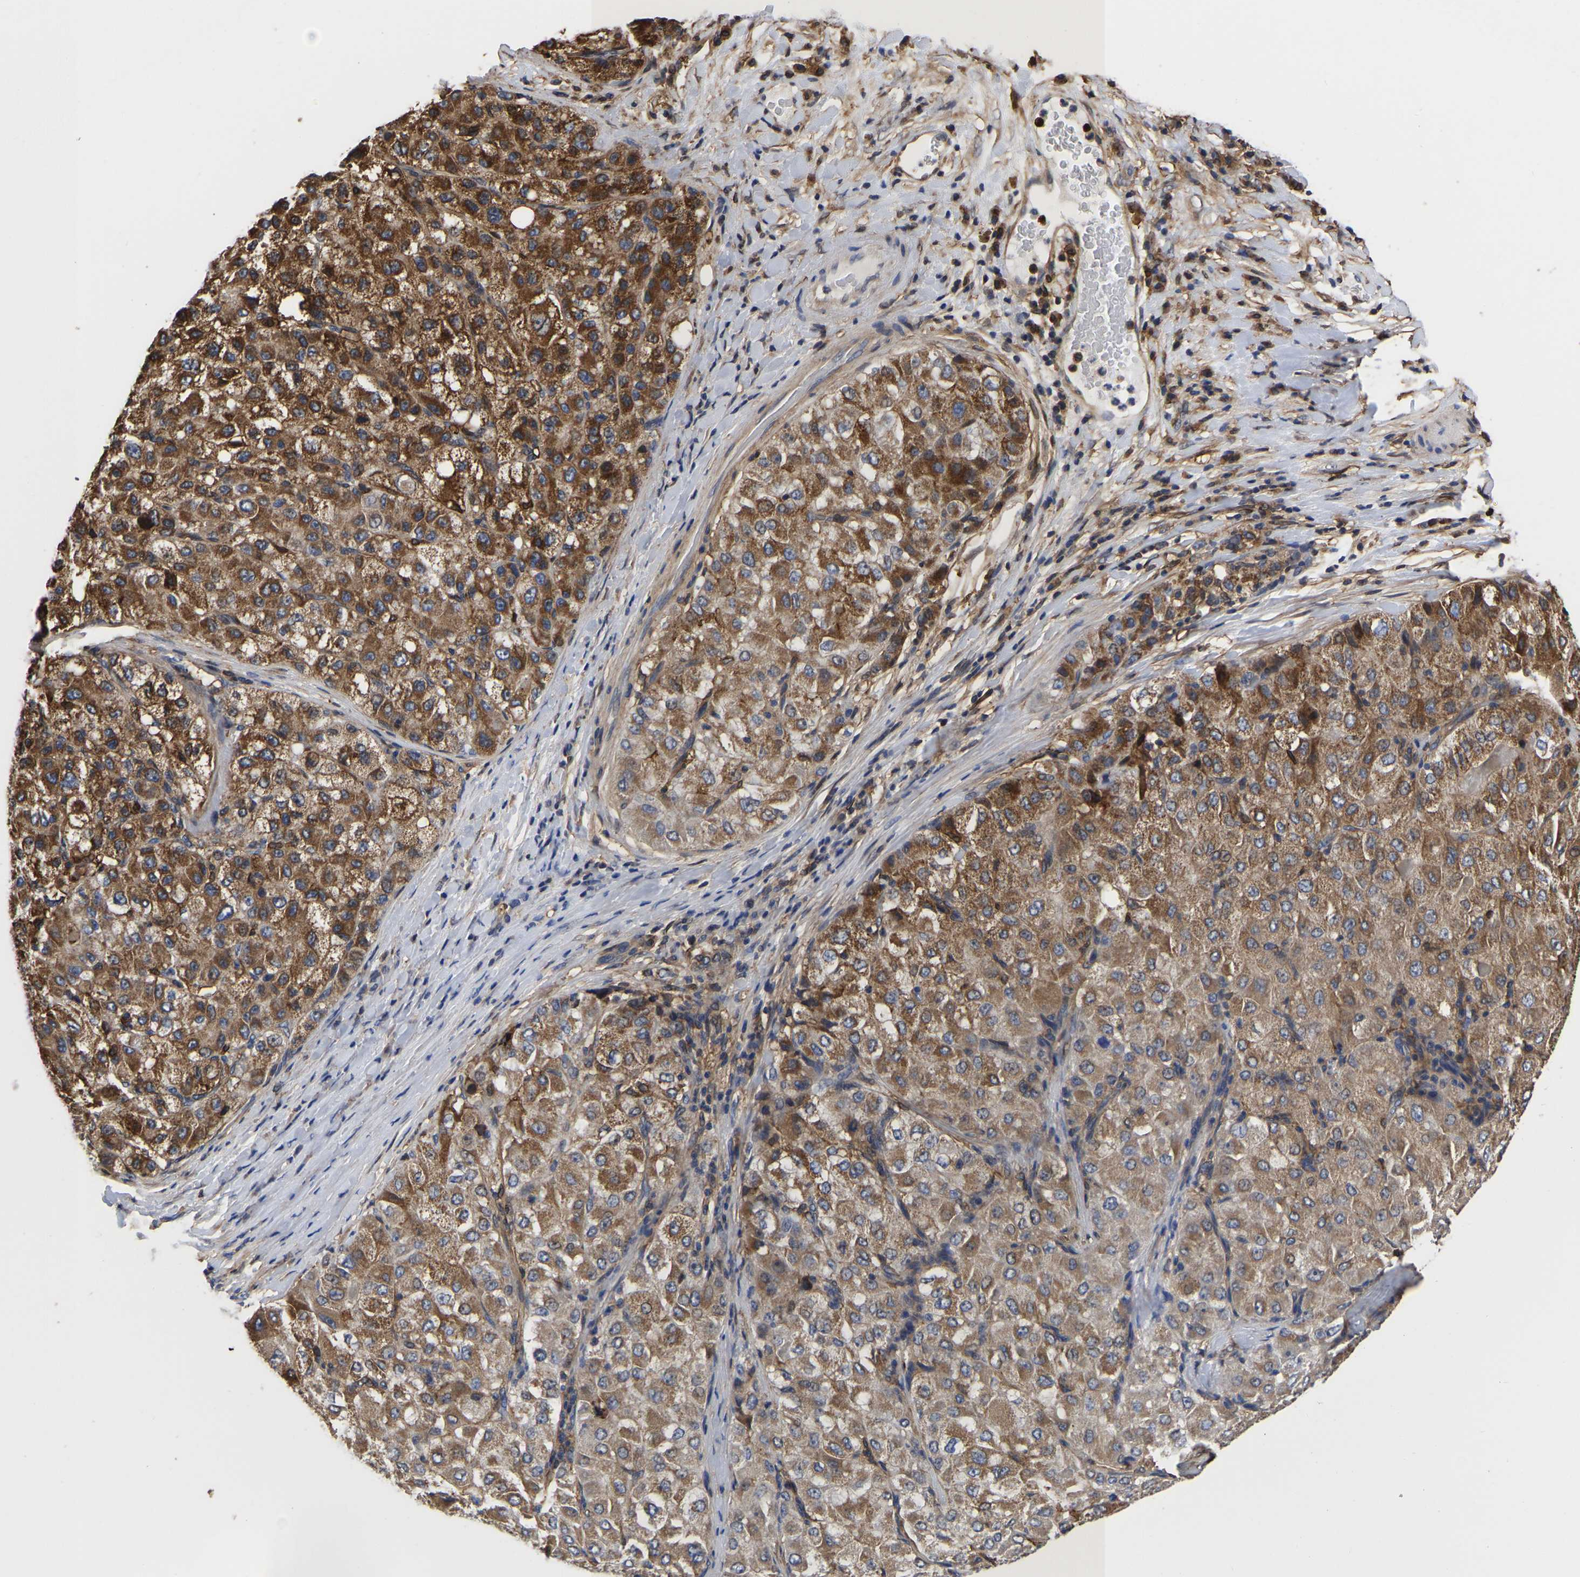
{"staining": {"intensity": "strong", "quantity": ">75%", "location": "cytoplasmic/membranous"}, "tissue": "liver cancer", "cell_type": "Tumor cells", "image_type": "cancer", "snomed": [{"axis": "morphology", "description": "Carcinoma, Hepatocellular, NOS"}, {"axis": "topography", "description": "Liver"}], "caption": "Hepatocellular carcinoma (liver) stained for a protein reveals strong cytoplasmic/membranous positivity in tumor cells. (brown staining indicates protein expression, while blue staining denotes nuclei).", "gene": "LIF", "patient": {"sex": "male", "age": 80}}